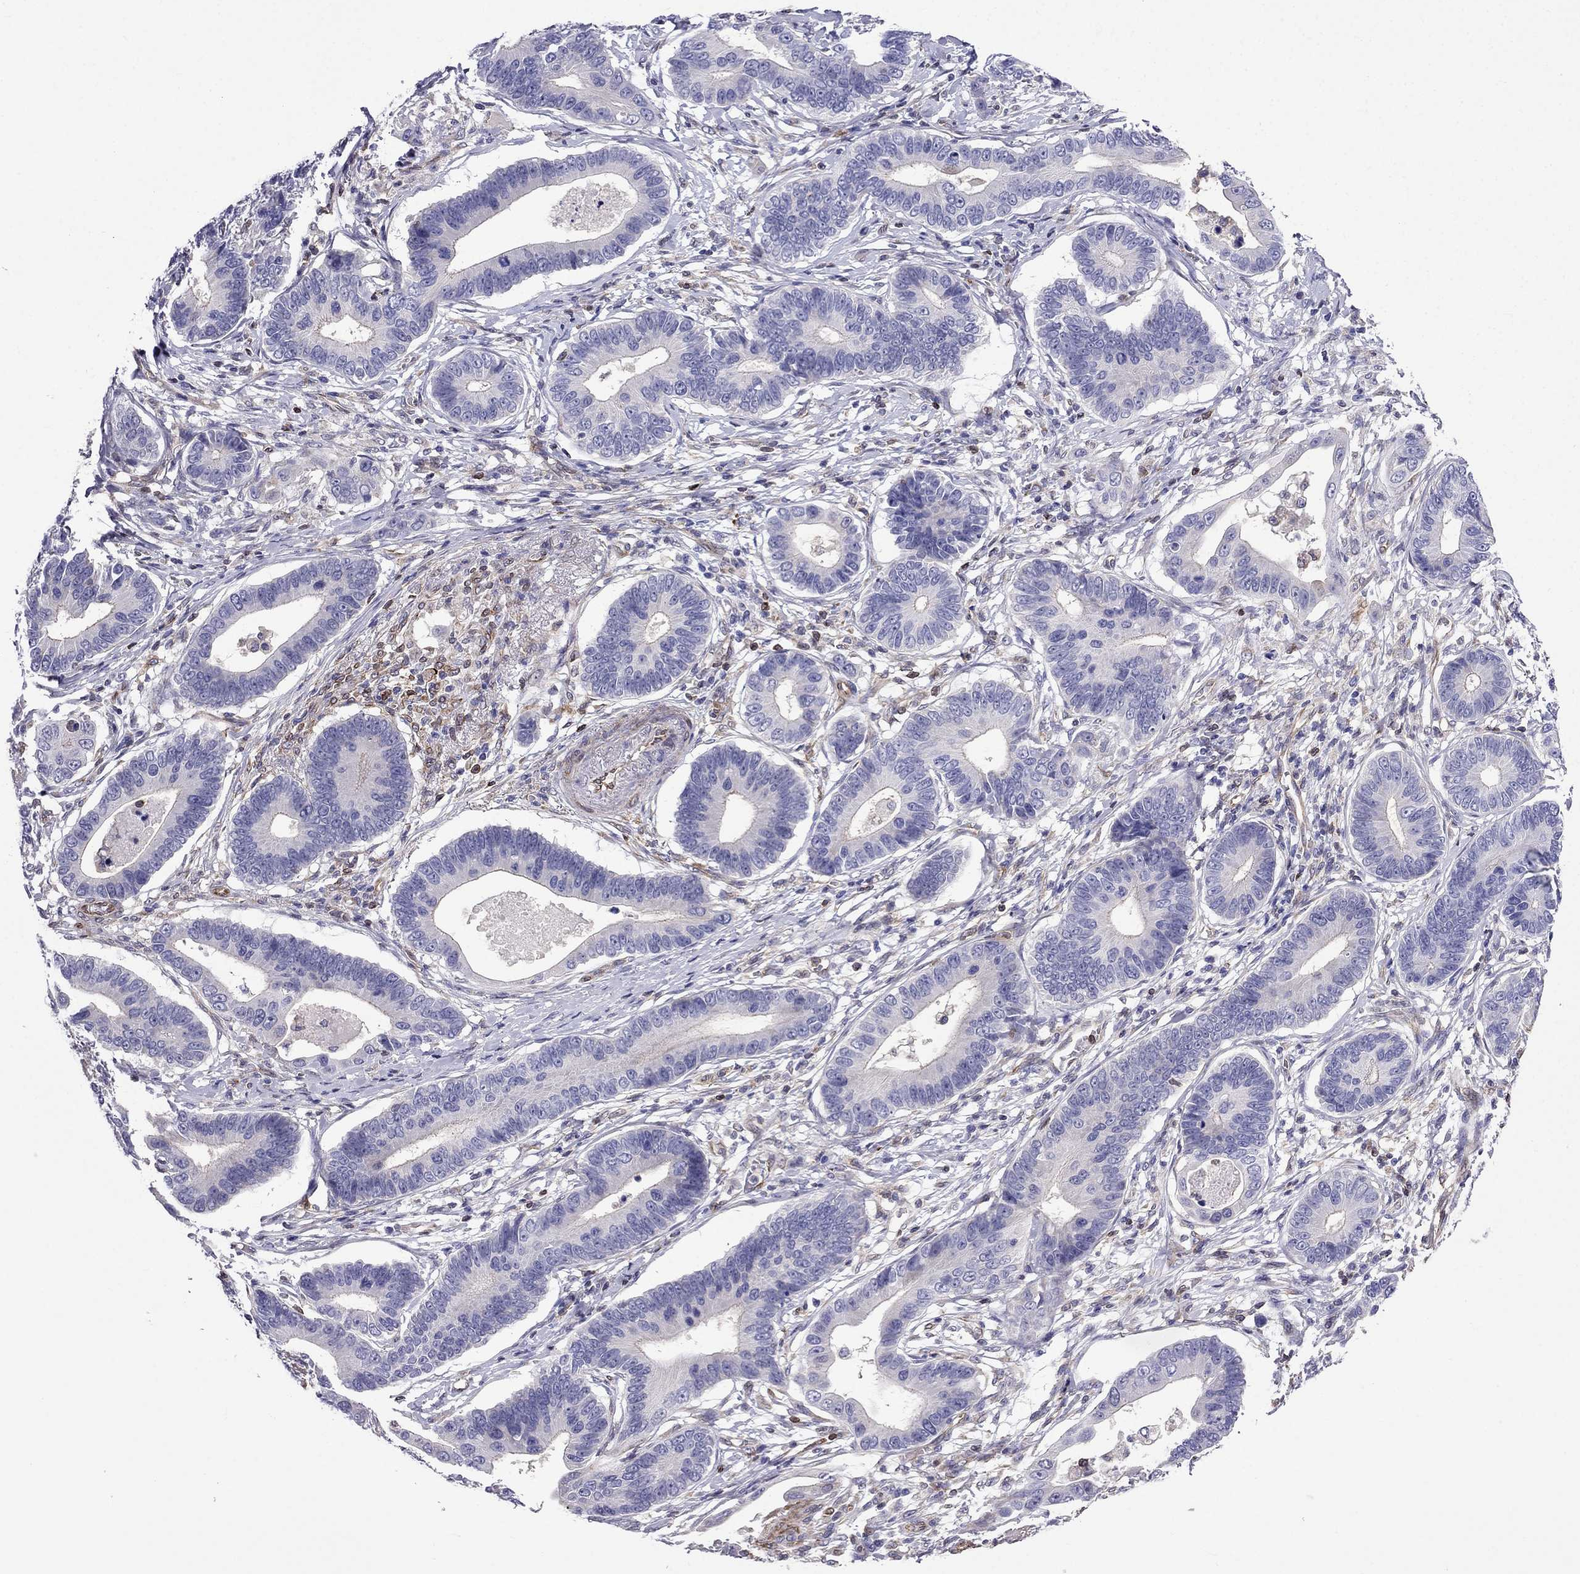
{"staining": {"intensity": "negative", "quantity": "none", "location": "none"}, "tissue": "stomach cancer", "cell_type": "Tumor cells", "image_type": "cancer", "snomed": [{"axis": "morphology", "description": "Adenocarcinoma, NOS"}, {"axis": "topography", "description": "Stomach"}], "caption": "High power microscopy image of an immunohistochemistry (IHC) histopathology image of stomach cancer (adenocarcinoma), revealing no significant expression in tumor cells. The staining was performed using DAB to visualize the protein expression in brown, while the nuclei were stained in blue with hematoxylin (Magnification: 20x).", "gene": "GNAL", "patient": {"sex": "male", "age": 84}}